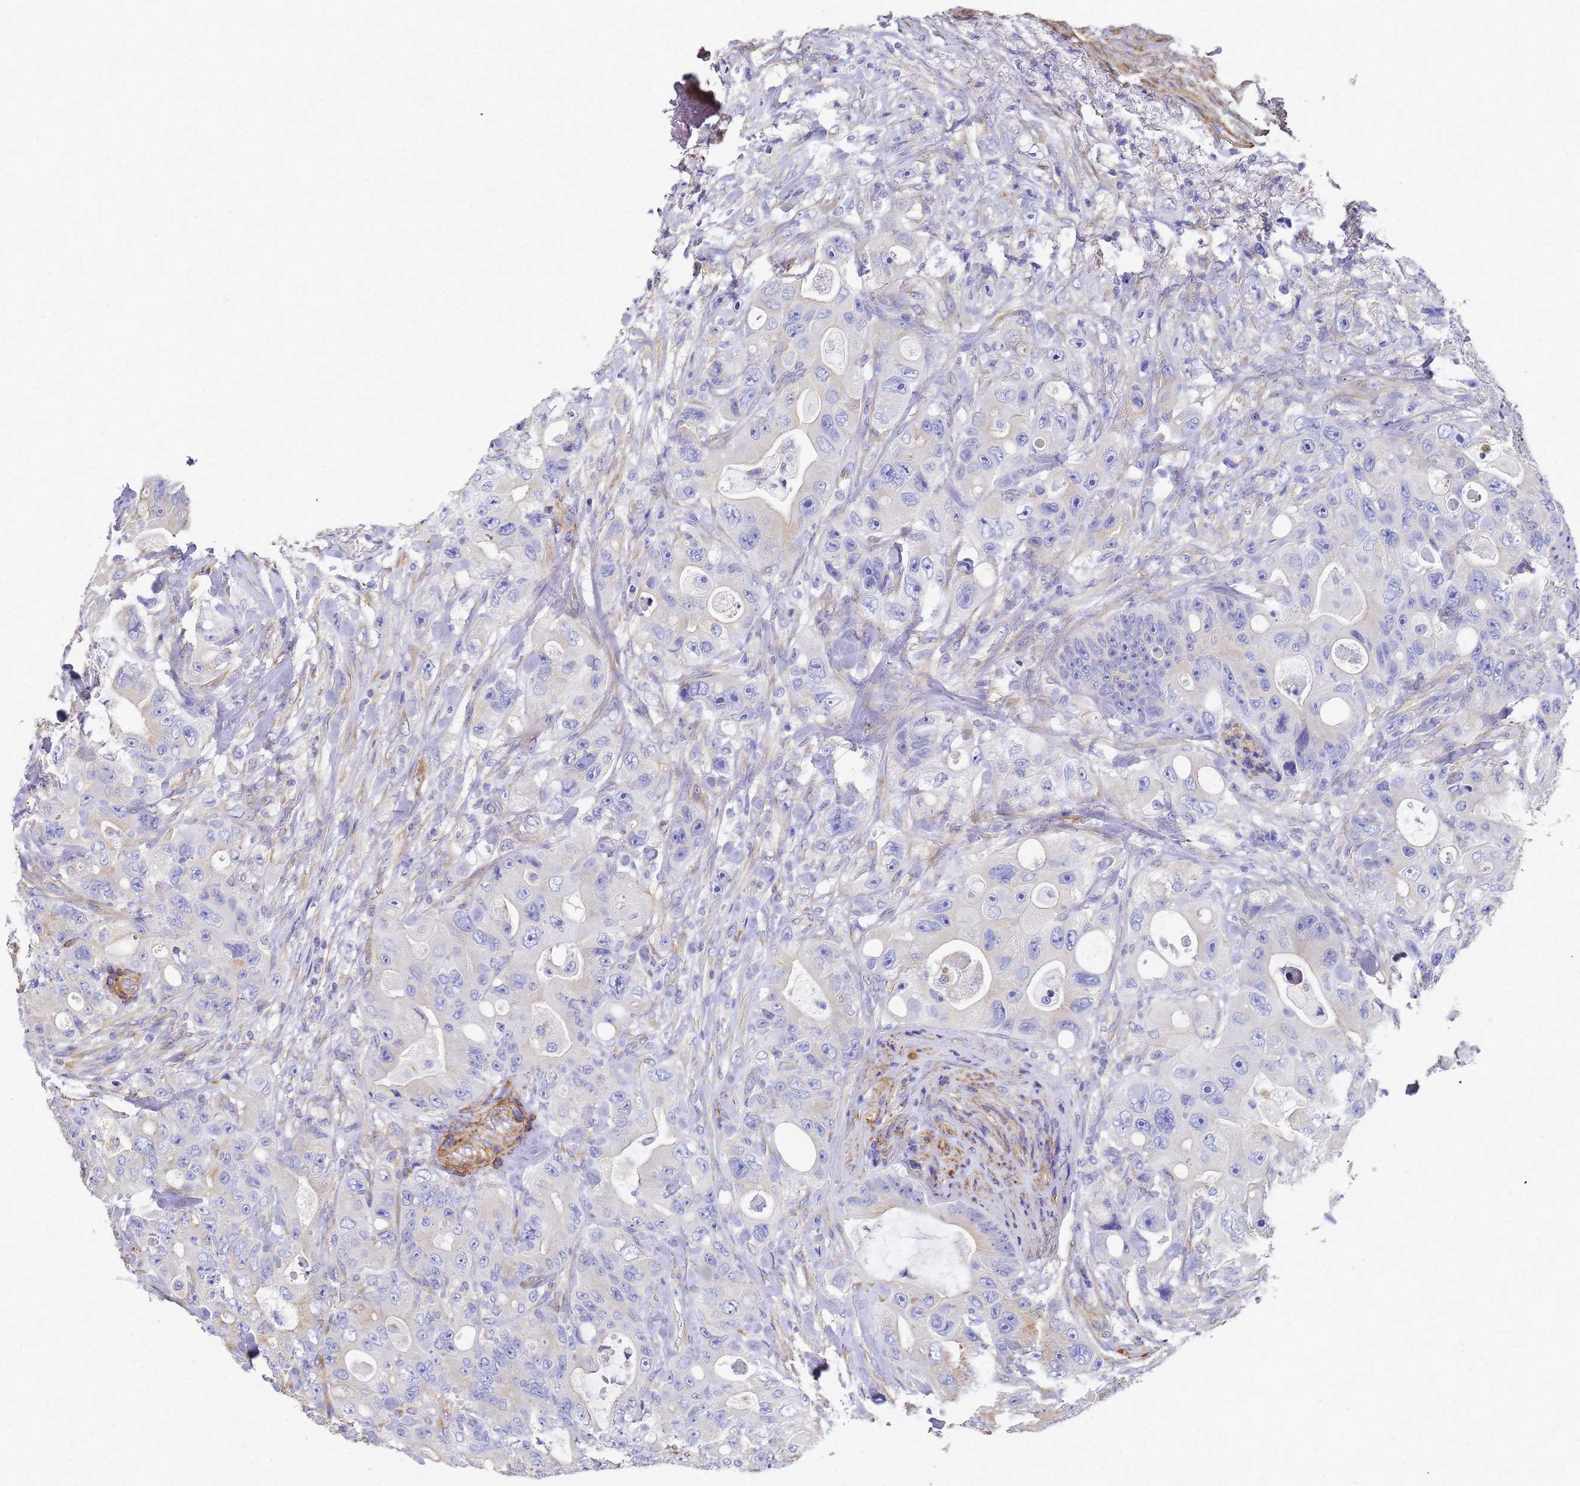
{"staining": {"intensity": "negative", "quantity": "none", "location": "none"}, "tissue": "colorectal cancer", "cell_type": "Tumor cells", "image_type": "cancer", "snomed": [{"axis": "morphology", "description": "Adenocarcinoma, NOS"}, {"axis": "topography", "description": "Colon"}], "caption": "High power microscopy histopathology image of an IHC photomicrograph of colorectal adenocarcinoma, revealing no significant expression in tumor cells.", "gene": "TUBB1", "patient": {"sex": "female", "age": 46}}